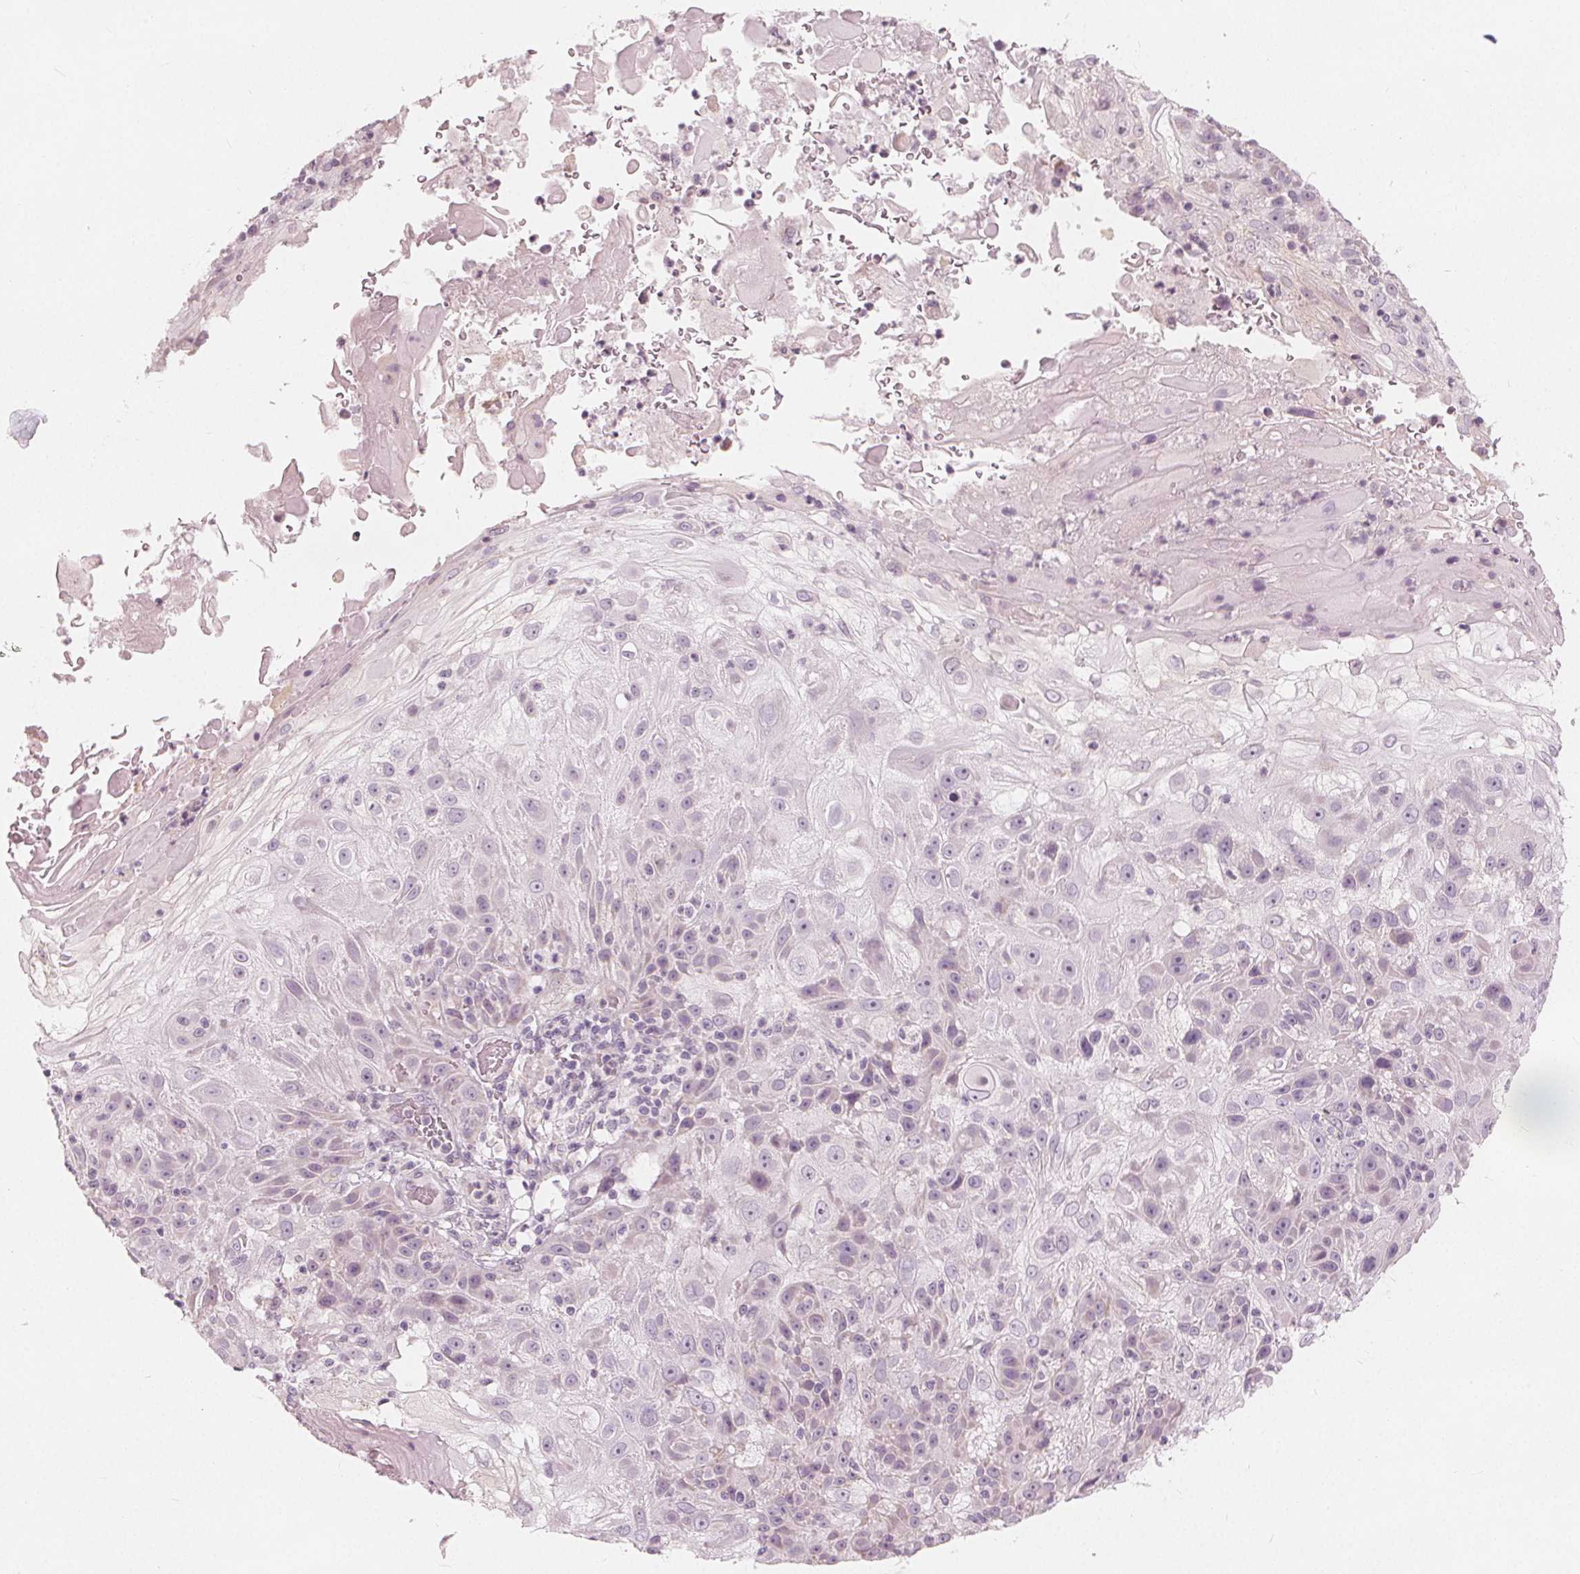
{"staining": {"intensity": "negative", "quantity": "none", "location": "none"}, "tissue": "skin cancer", "cell_type": "Tumor cells", "image_type": "cancer", "snomed": [{"axis": "morphology", "description": "Normal tissue, NOS"}, {"axis": "morphology", "description": "Squamous cell carcinoma, NOS"}, {"axis": "topography", "description": "Skin"}], "caption": "Immunohistochemistry photomicrograph of squamous cell carcinoma (skin) stained for a protein (brown), which exhibits no expression in tumor cells.", "gene": "BRSK1", "patient": {"sex": "female", "age": 83}}